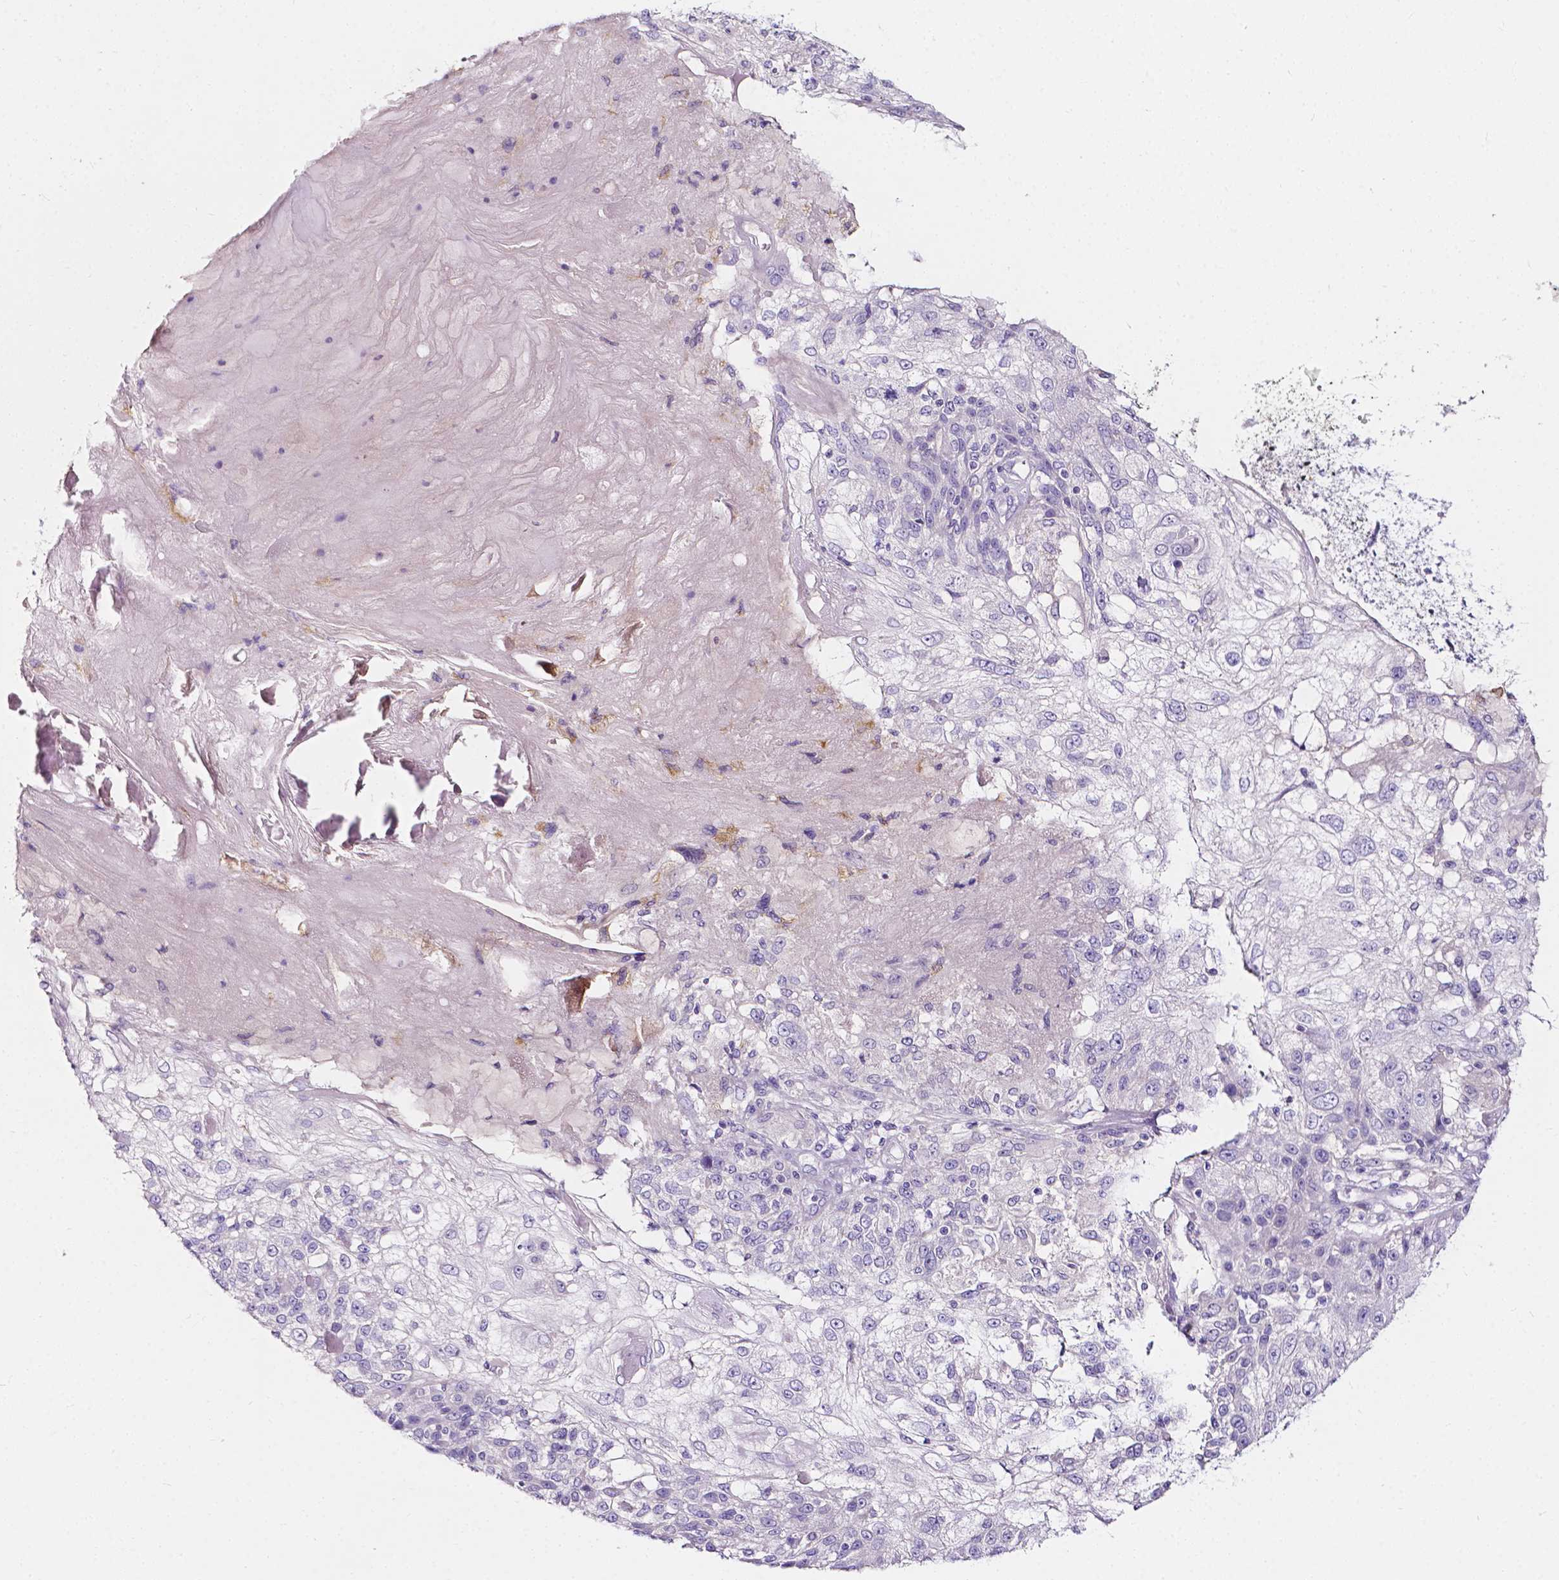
{"staining": {"intensity": "negative", "quantity": "none", "location": "none"}, "tissue": "skin cancer", "cell_type": "Tumor cells", "image_type": "cancer", "snomed": [{"axis": "morphology", "description": "Normal tissue, NOS"}, {"axis": "morphology", "description": "Squamous cell carcinoma, NOS"}, {"axis": "topography", "description": "Skin"}], "caption": "High power microscopy image of an IHC histopathology image of skin cancer, revealing no significant staining in tumor cells.", "gene": "CLSTN2", "patient": {"sex": "female", "age": 83}}